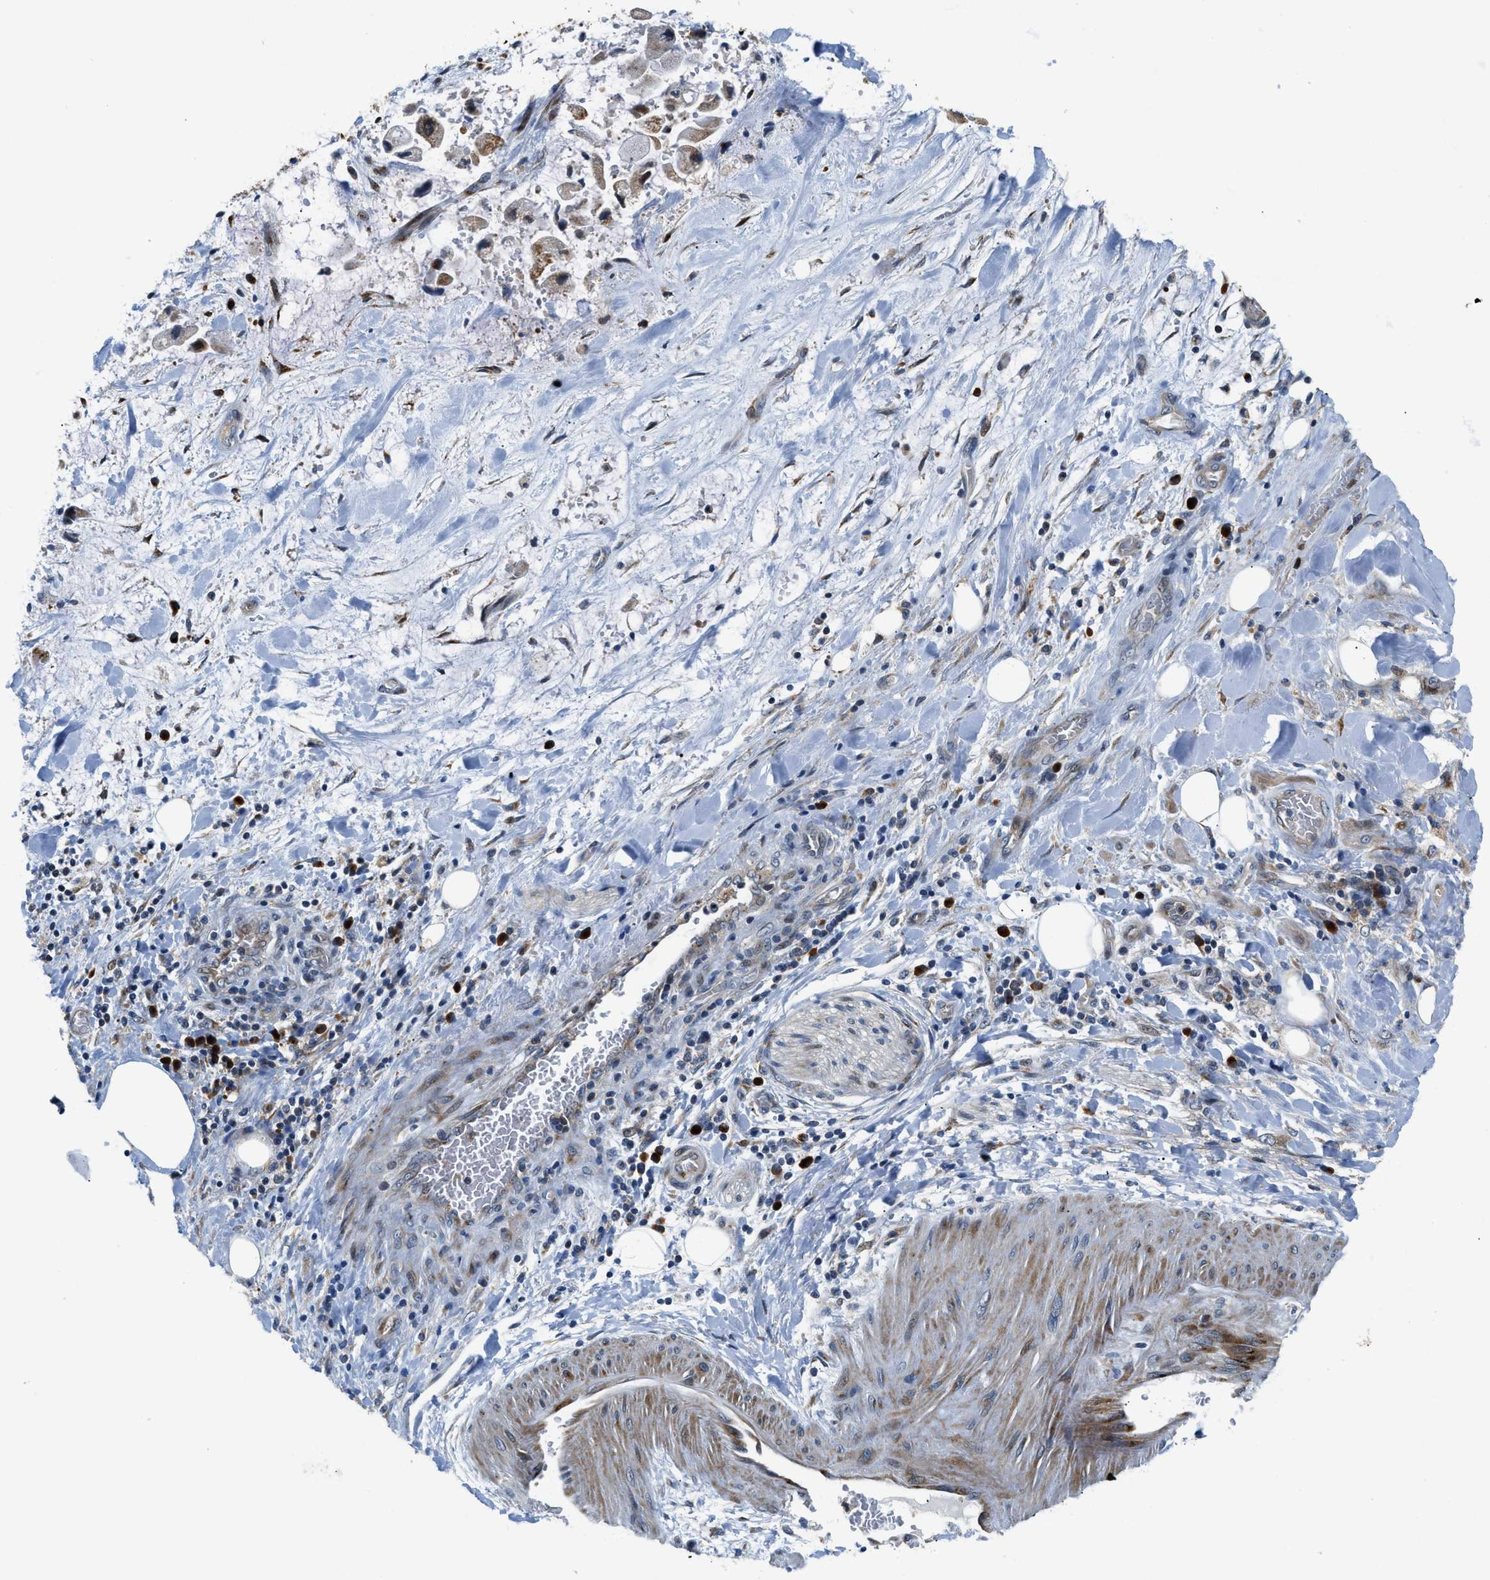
{"staining": {"intensity": "weak", "quantity": "25%-75%", "location": "cytoplasmic/membranous"}, "tissue": "adipose tissue", "cell_type": "Adipocytes", "image_type": "normal", "snomed": [{"axis": "morphology", "description": "Normal tissue, NOS"}, {"axis": "morphology", "description": "Cholangiocarcinoma"}, {"axis": "topography", "description": "Liver"}, {"axis": "topography", "description": "Peripheral nerve tissue"}], "caption": "Adipocytes reveal low levels of weak cytoplasmic/membranous staining in about 25%-75% of cells in benign adipose tissue.", "gene": "FUT8", "patient": {"sex": "male", "age": 50}}